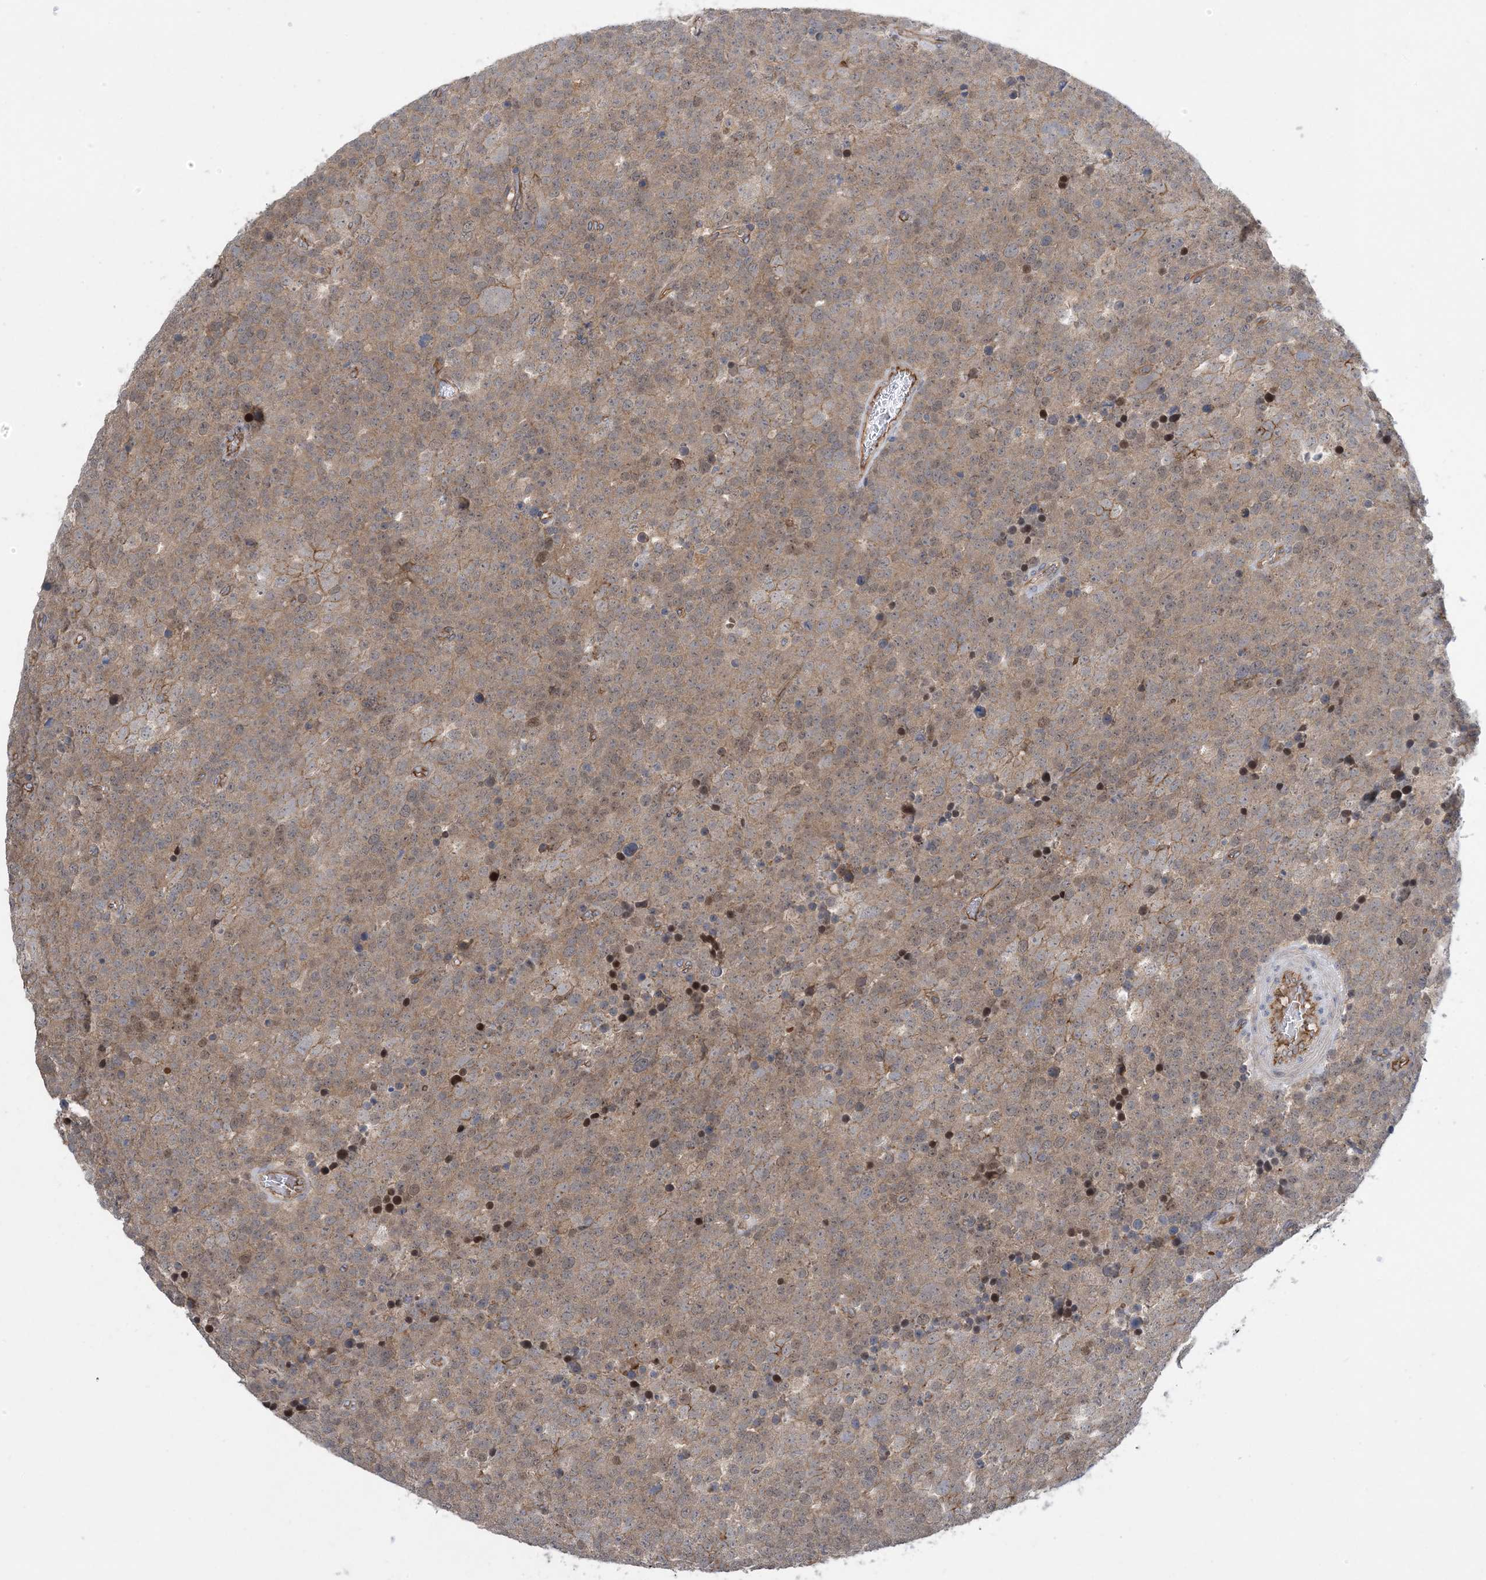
{"staining": {"intensity": "moderate", "quantity": ">75%", "location": "cytoplasmic/membranous,nuclear"}, "tissue": "testis cancer", "cell_type": "Tumor cells", "image_type": "cancer", "snomed": [{"axis": "morphology", "description": "Seminoma, NOS"}, {"axis": "topography", "description": "Testis"}], "caption": "Testis seminoma stained for a protein demonstrates moderate cytoplasmic/membranous and nuclear positivity in tumor cells. (DAB IHC, brown staining for protein, blue staining for nuclei).", "gene": "AOC1", "patient": {"sex": "male", "age": 71}}